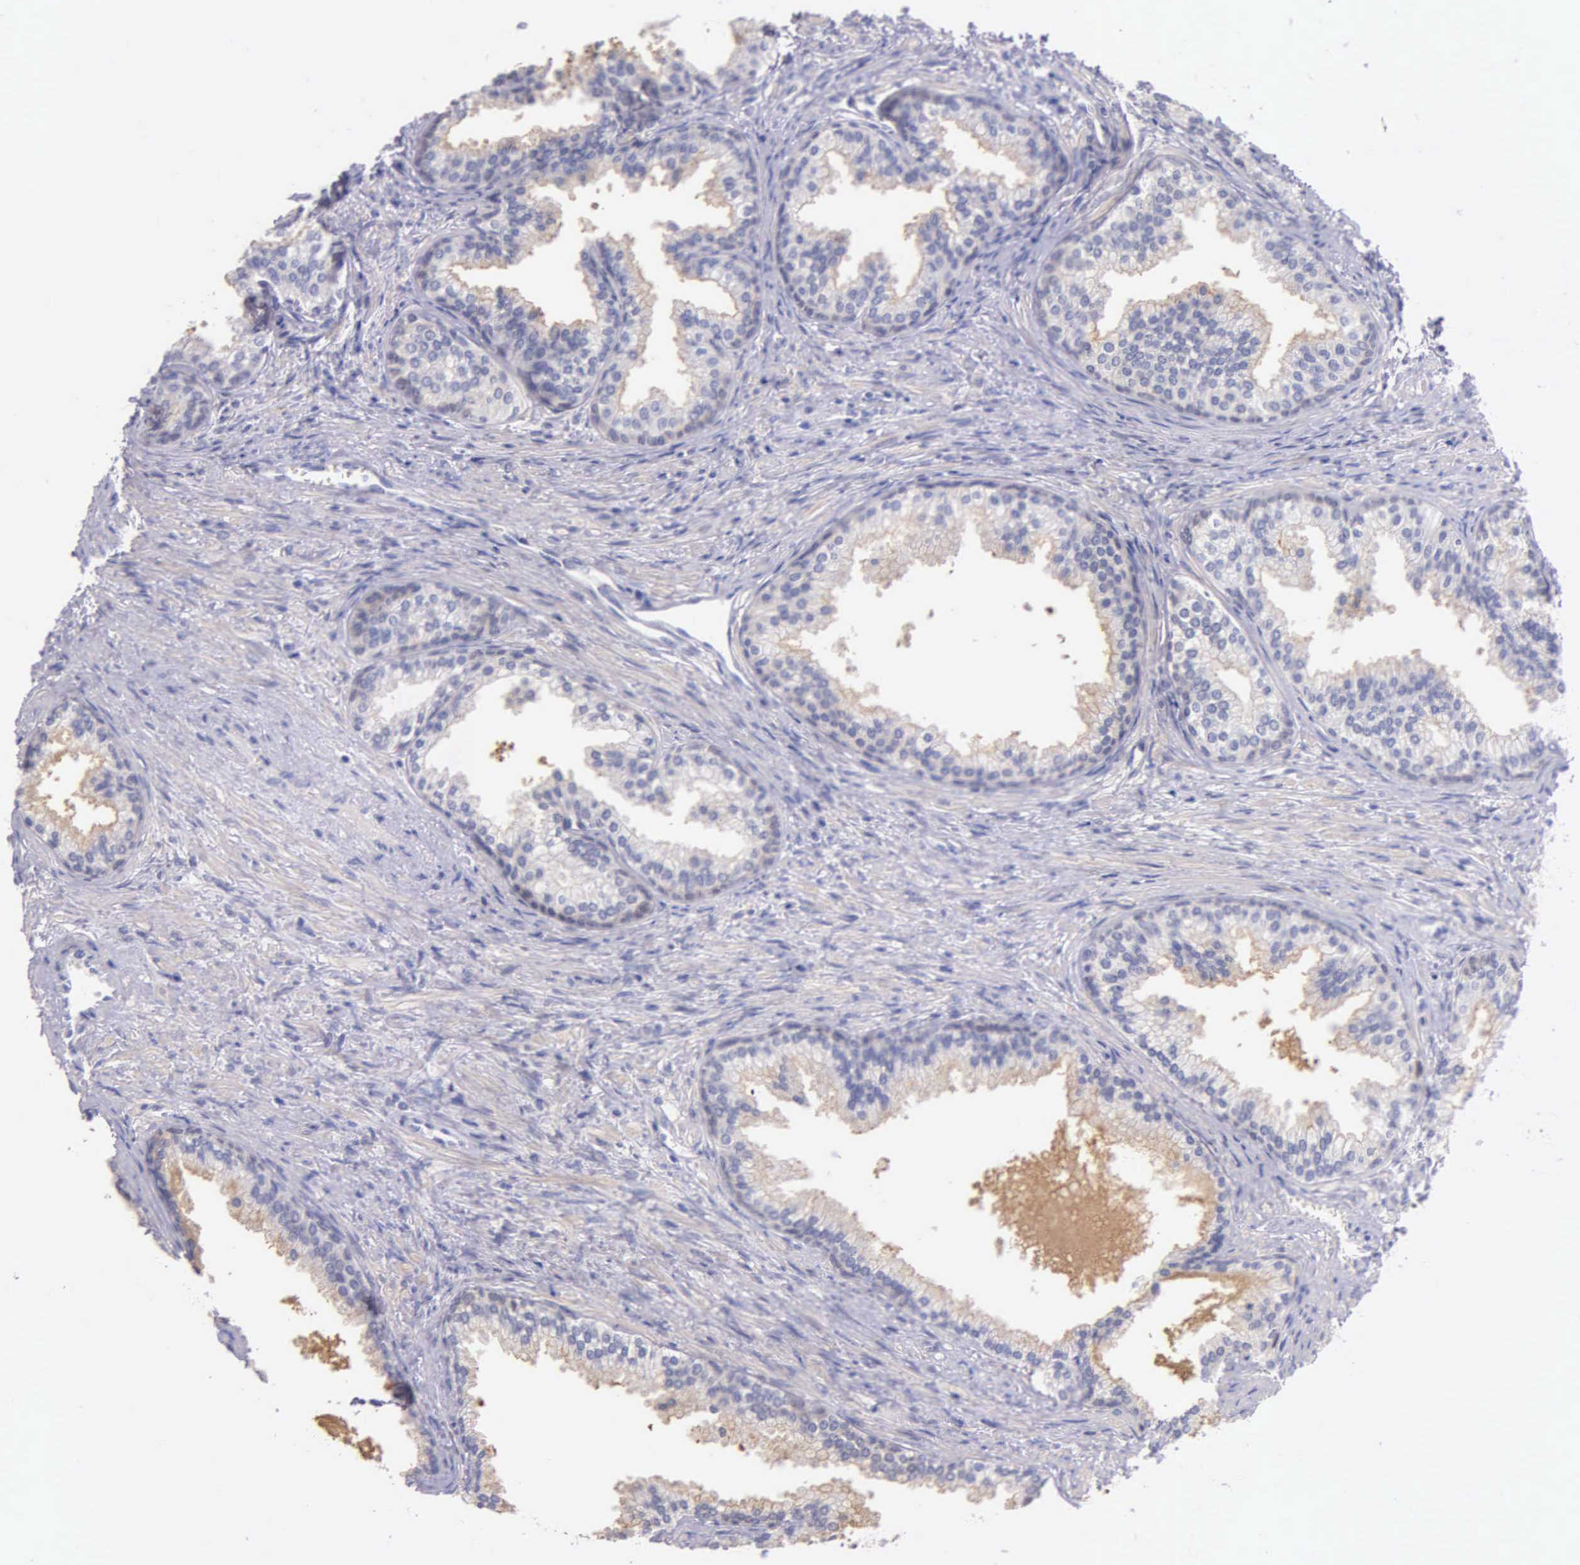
{"staining": {"intensity": "strong", "quantity": ">75%", "location": "cytoplasmic/membranous"}, "tissue": "prostate", "cell_type": "Glandular cells", "image_type": "normal", "snomed": [{"axis": "morphology", "description": "Normal tissue, NOS"}, {"axis": "topography", "description": "Prostate"}], "caption": "A brown stain highlights strong cytoplasmic/membranous positivity of a protein in glandular cells of benign human prostate.", "gene": "GSTT2B", "patient": {"sex": "male", "age": 68}}